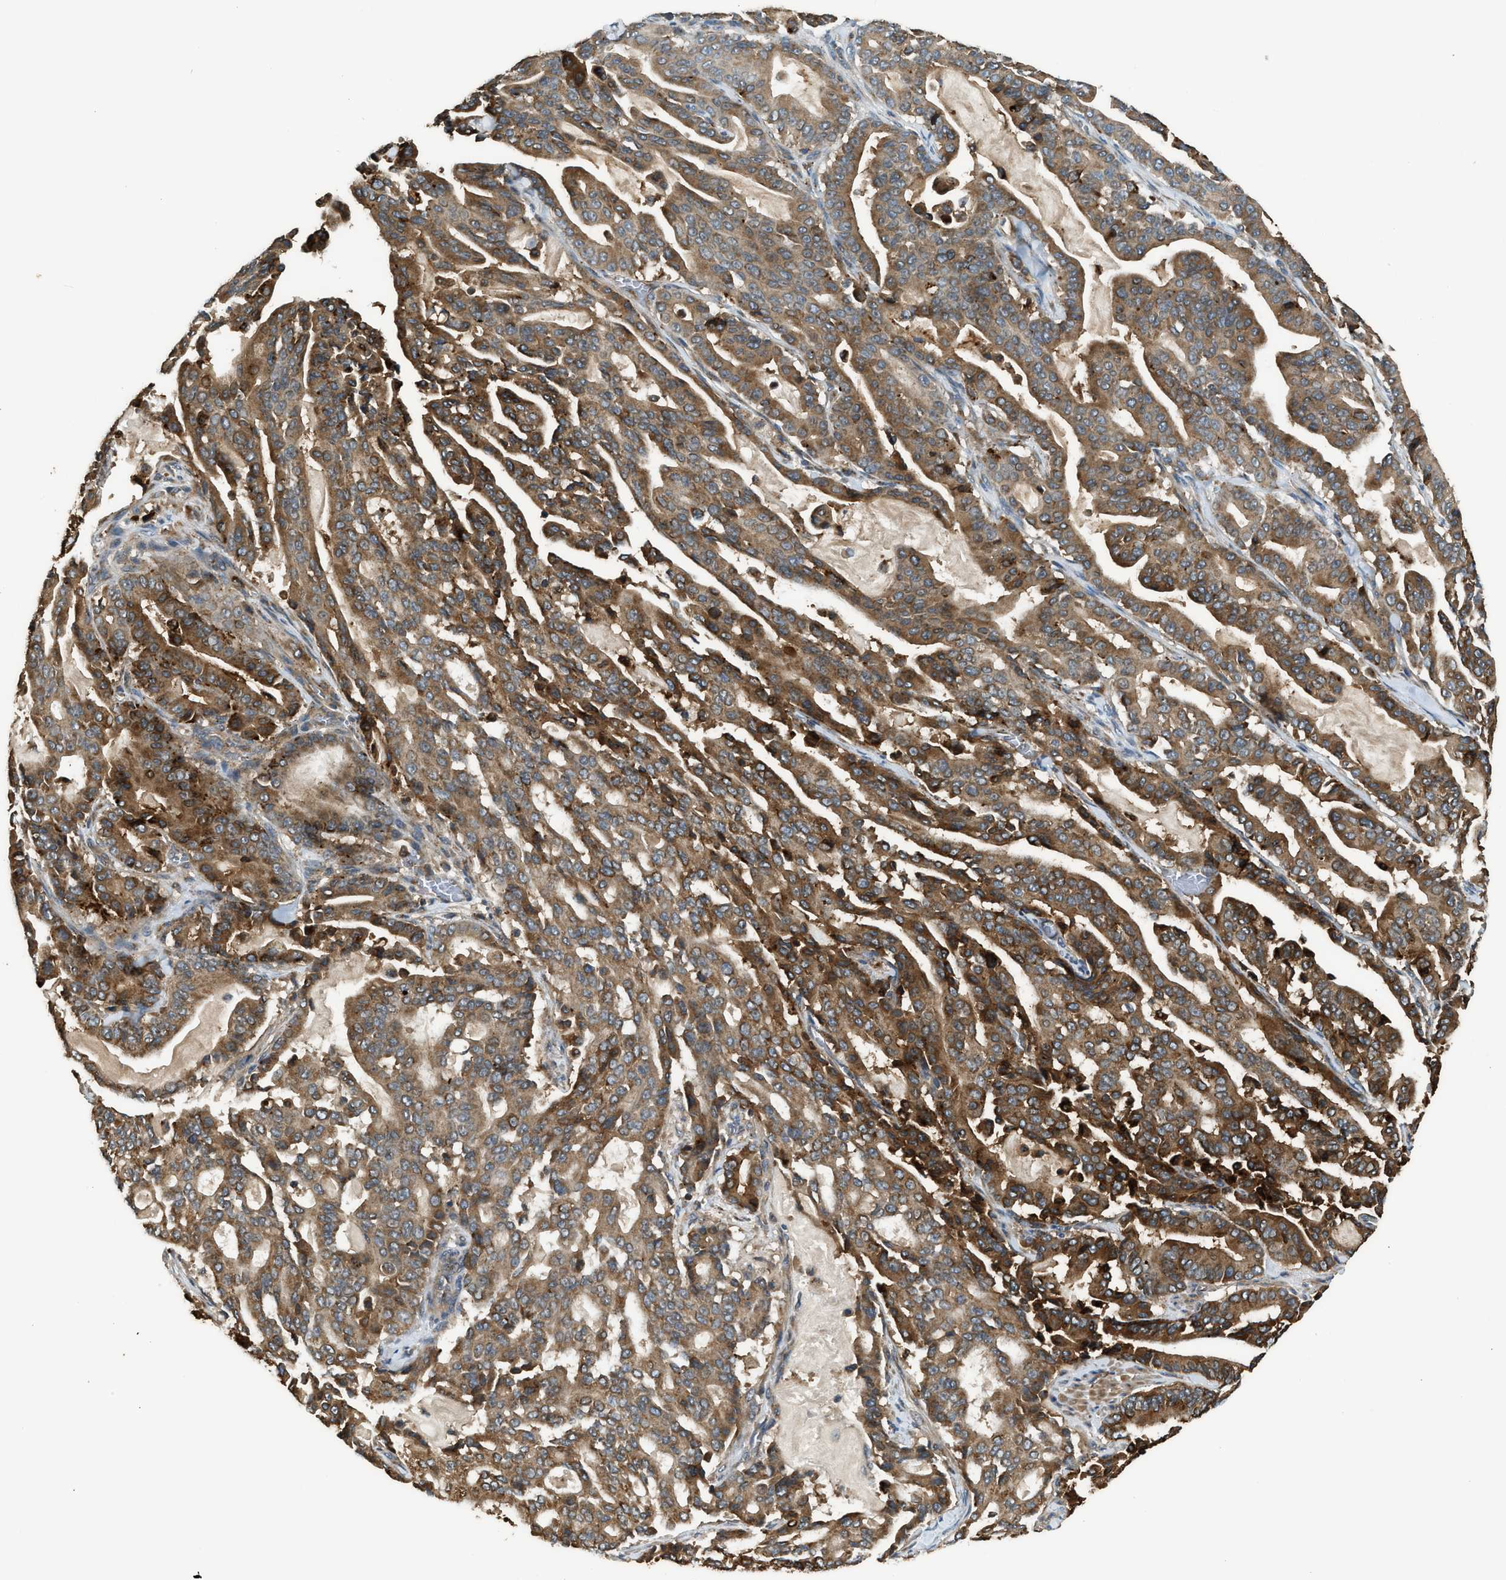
{"staining": {"intensity": "moderate", "quantity": ">75%", "location": "cytoplasmic/membranous"}, "tissue": "pancreatic cancer", "cell_type": "Tumor cells", "image_type": "cancer", "snomed": [{"axis": "morphology", "description": "Adenocarcinoma, NOS"}, {"axis": "topography", "description": "Pancreas"}], "caption": "Immunohistochemical staining of human pancreatic cancer (adenocarcinoma) reveals medium levels of moderate cytoplasmic/membranous positivity in approximately >75% of tumor cells.", "gene": "STARD3", "patient": {"sex": "male", "age": 63}}